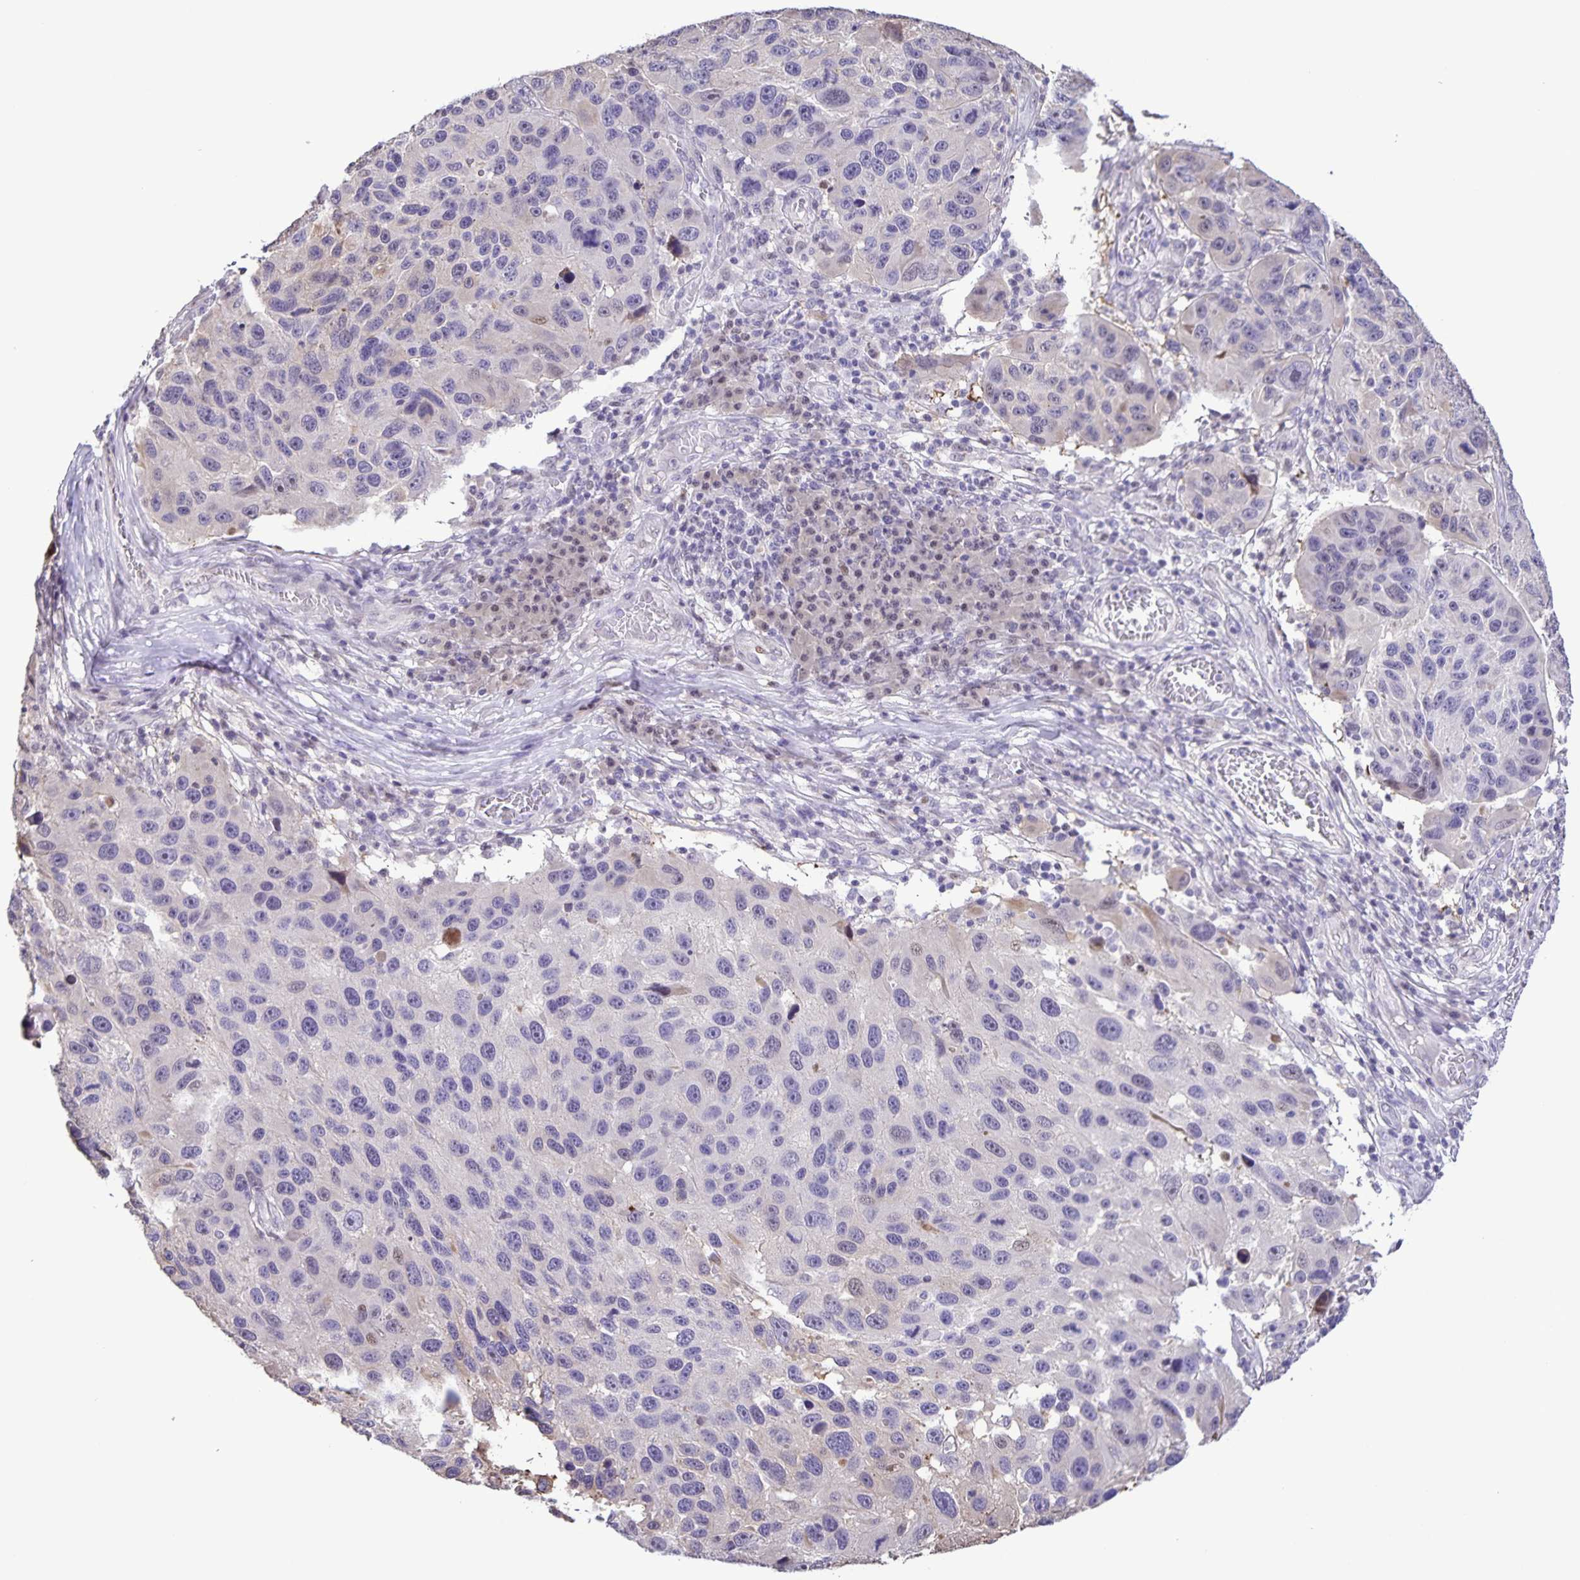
{"staining": {"intensity": "negative", "quantity": "none", "location": "none"}, "tissue": "melanoma", "cell_type": "Tumor cells", "image_type": "cancer", "snomed": [{"axis": "morphology", "description": "Malignant melanoma, NOS"}, {"axis": "topography", "description": "Skin"}], "caption": "IHC photomicrograph of human malignant melanoma stained for a protein (brown), which demonstrates no expression in tumor cells.", "gene": "ONECUT2", "patient": {"sex": "male", "age": 53}}